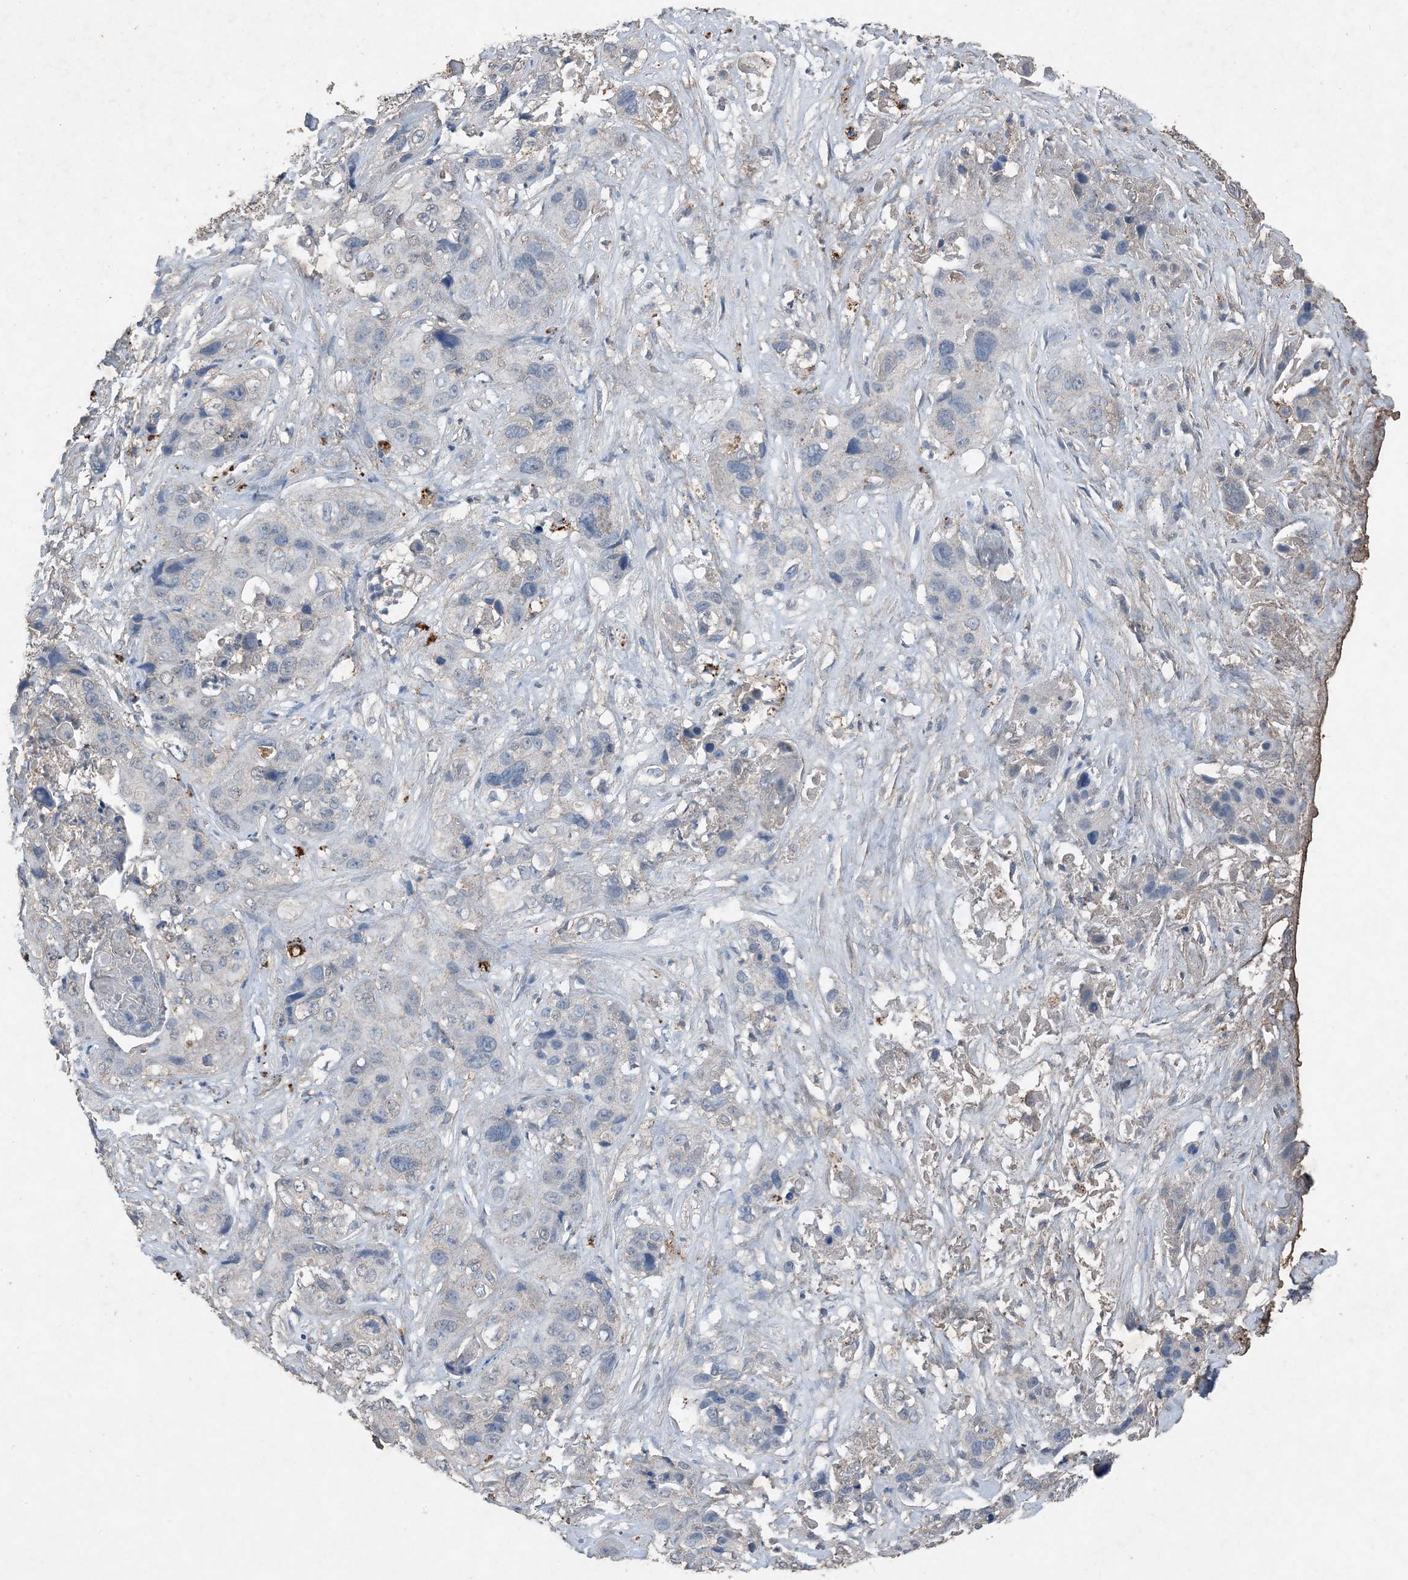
{"staining": {"intensity": "negative", "quantity": "none", "location": "none"}, "tissue": "liver cancer", "cell_type": "Tumor cells", "image_type": "cancer", "snomed": [{"axis": "morphology", "description": "Cholangiocarcinoma"}, {"axis": "topography", "description": "Liver"}], "caption": "This micrograph is of liver cancer stained with immunohistochemistry (IHC) to label a protein in brown with the nuclei are counter-stained blue. There is no expression in tumor cells.", "gene": "FCN3", "patient": {"sex": "female", "age": 61}}